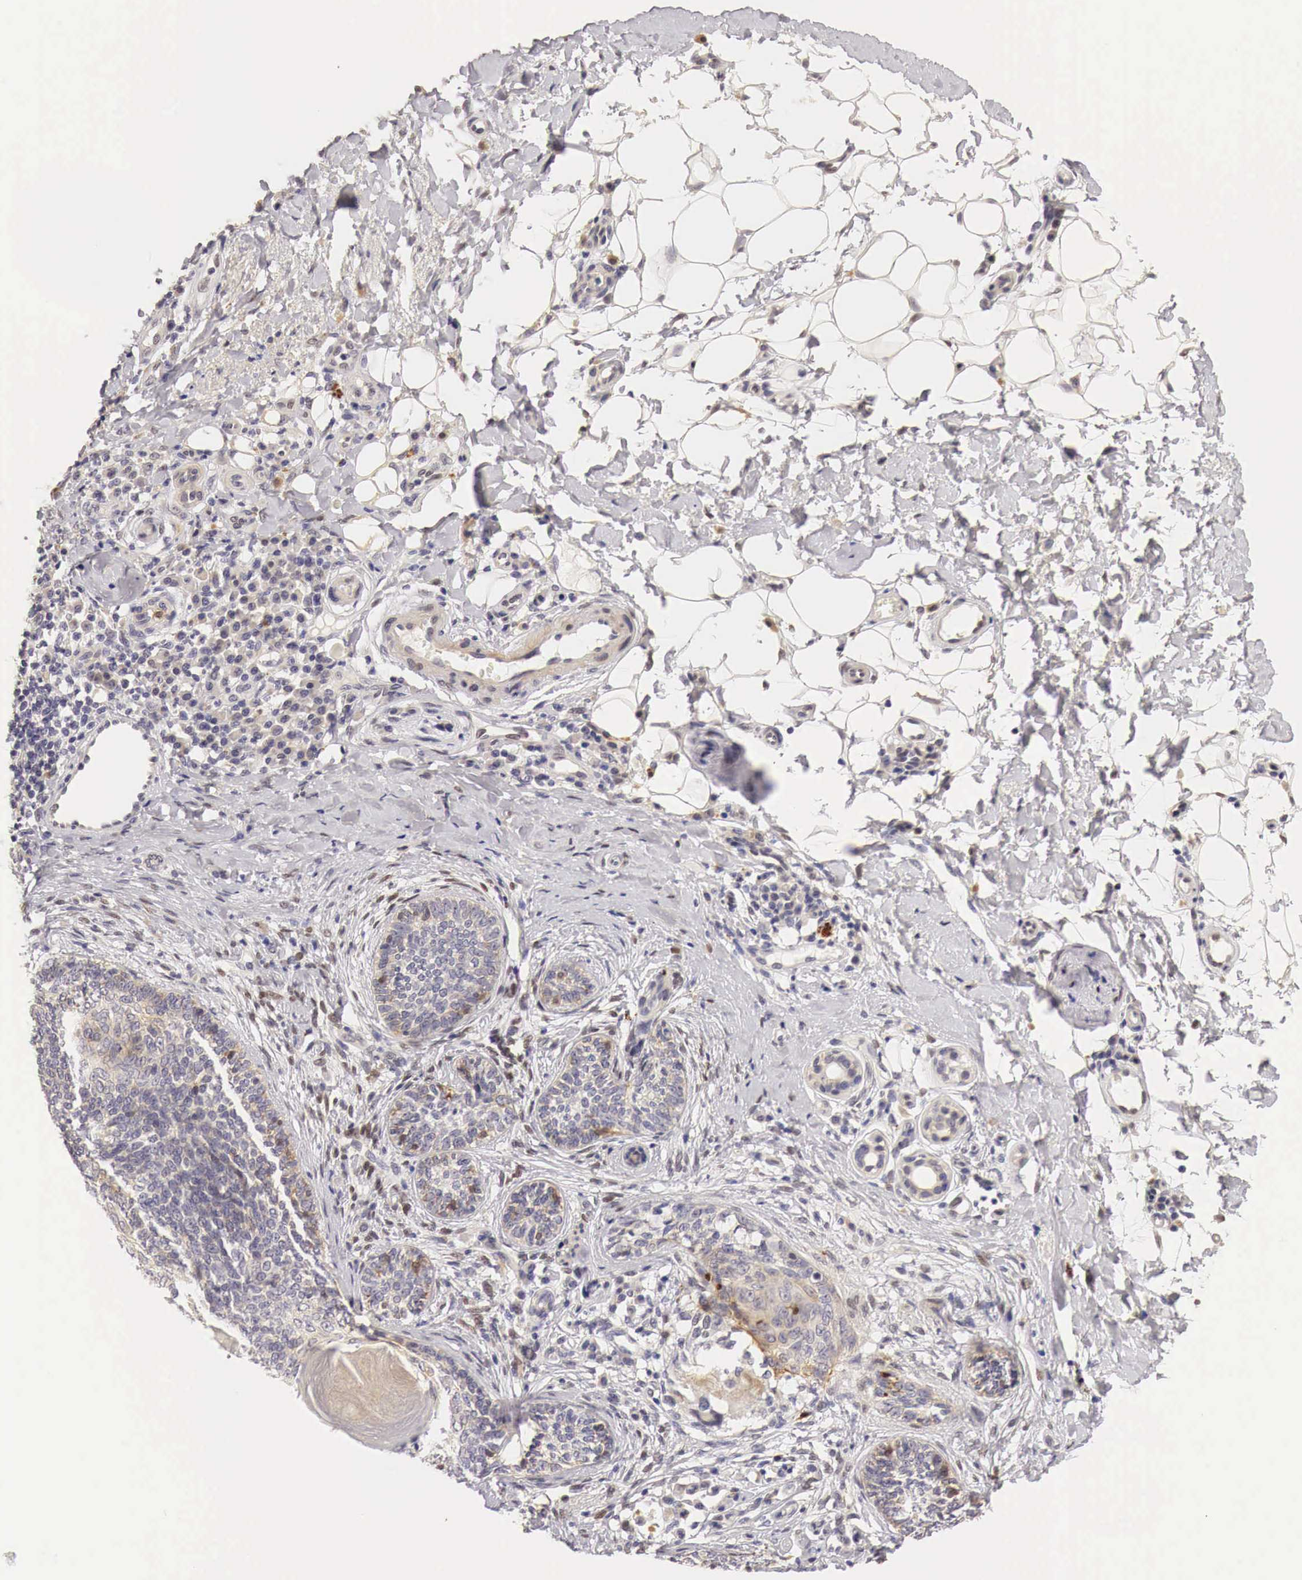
{"staining": {"intensity": "weak", "quantity": "<25%", "location": "cytoplasmic/membranous"}, "tissue": "skin cancer", "cell_type": "Tumor cells", "image_type": "cancer", "snomed": [{"axis": "morphology", "description": "Basal cell carcinoma"}, {"axis": "topography", "description": "Skin"}], "caption": "The immunohistochemistry (IHC) photomicrograph has no significant staining in tumor cells of skin cancer tissue.", "gene": "CASP3", "patient": {"sex": "male", "age": 89}}